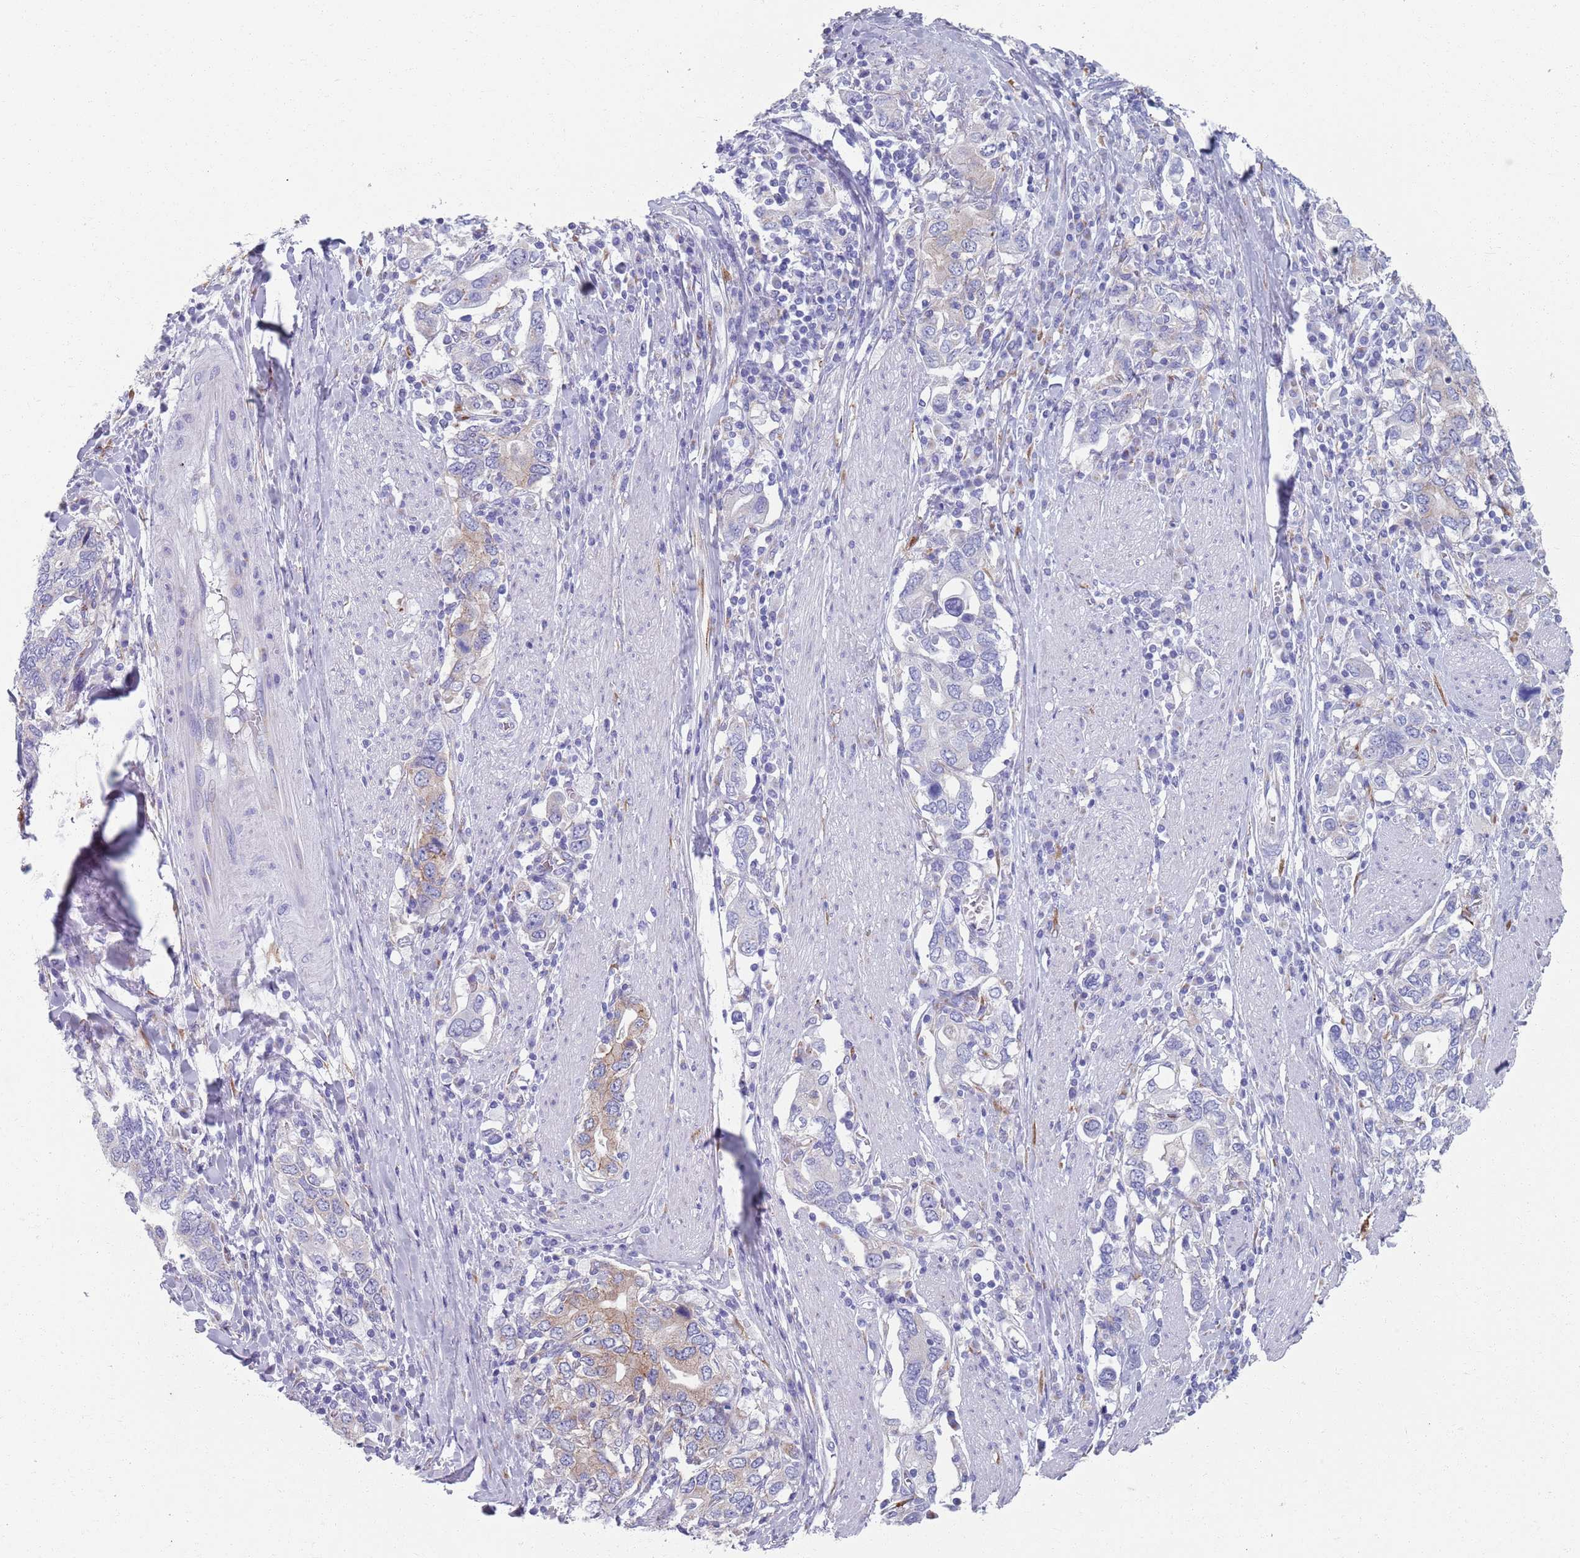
{"staining": {"intensity": "weak", "quantity": "<25%", "location": "cytoplasmic/membranous"}, "tissue": "stomach cancer", "cell_type": "Tumor cells", "image_type": "cancer", "snomed": [{"axis": "morphology", "description": "Adenocarcinoma, NOS"}, {"axis": "topography", "description": "Stomach, upper"}, {"axis": "topography", "description": "Stomach"}], "caption": "Immunohistochemistry (IHC) of stomach adenocarcinoma reveals no expression in tumor cells.", "gene": "PLOD1", "patient": {"sex": "male", "age": 62}}